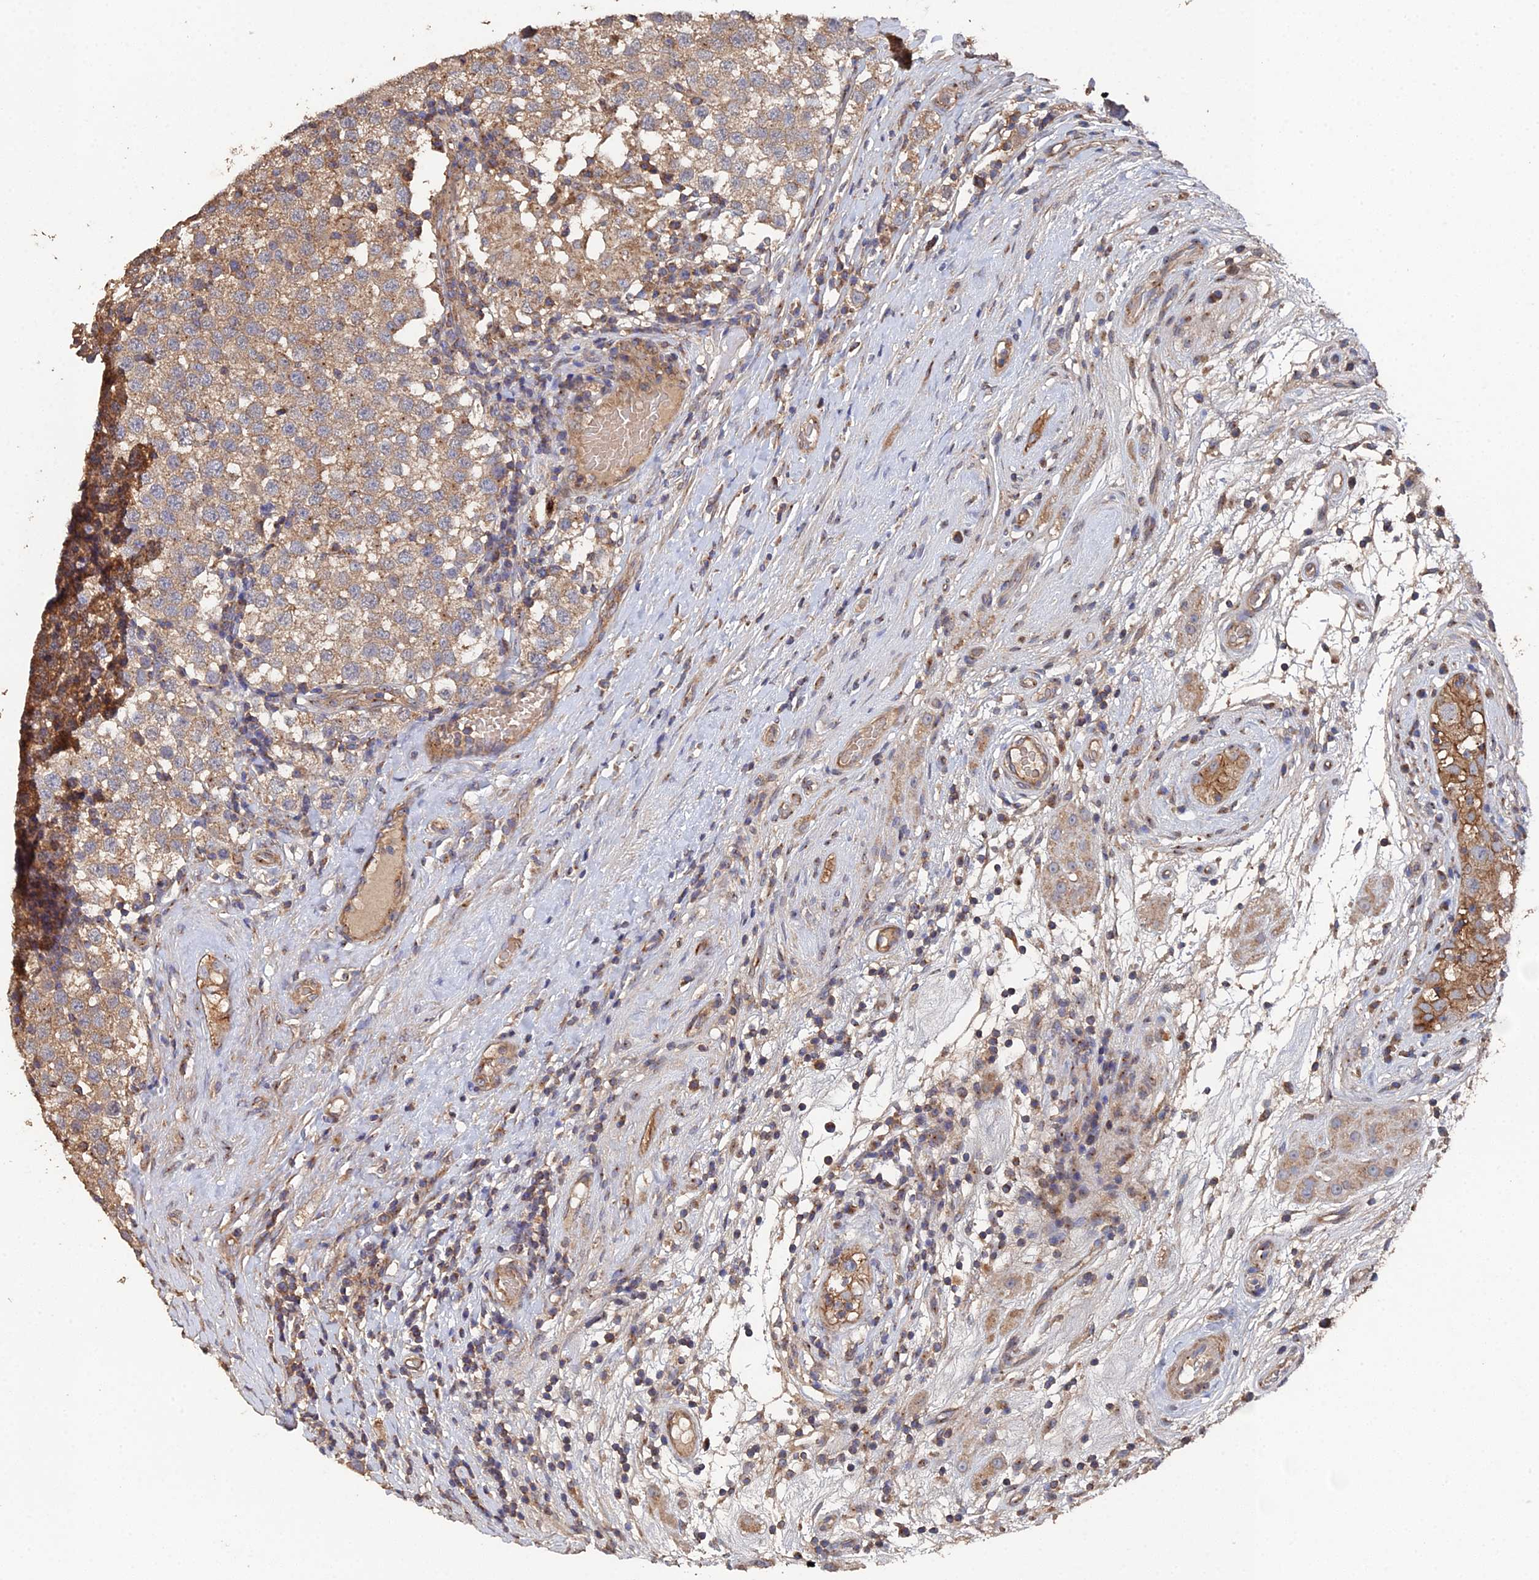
{"staining": {"intensity": "moderate", "quantity": ">75%", "location": "cytoplasmic/membranous"}, "tissue": "testis cancer", "cell_type": "Tumor cells", "image_type": "cancer", "snomed": [{"axis": "morphology", "description": "Seminoma, NOS"}, {"axis": "topography", "description": "Testis"}], "caption": "Protein positivity by immunohistochemistry (IHC) shows moderate cytoplasmic/membranous staining in about >75% of tumor cells in testis cancer.", "gene": "SPANXN4", "patient": {"sex": "male", "age": 34}}